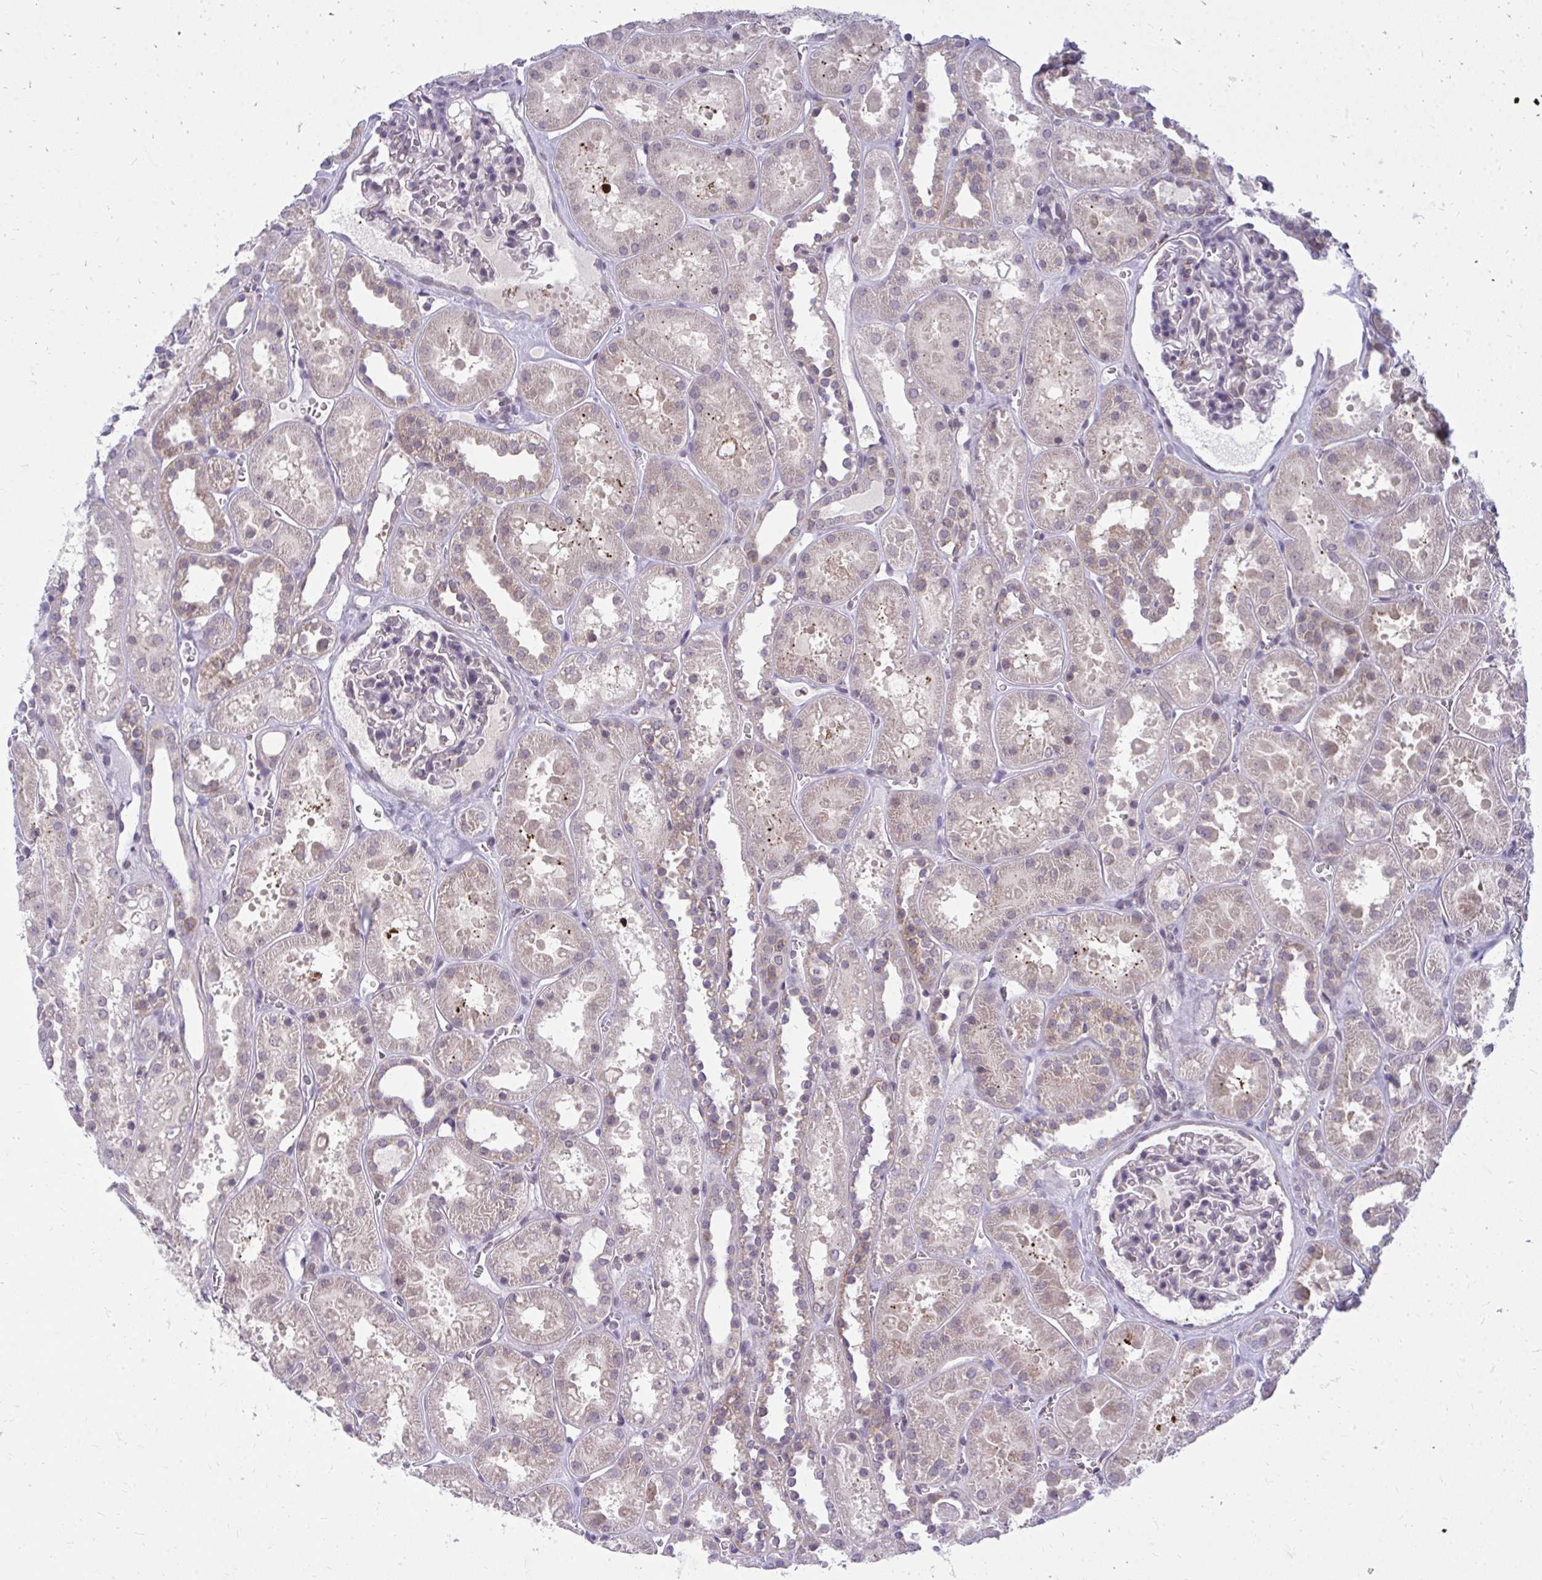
{"staining": {"intensity": "negative", "quantity": "none", "location": "none"}, "tissue": "kidney", "cell_type": "Cells in glomeruli", "image_type": "normal", "snomed": [{"axis": "morphology", "description": "Normal tissue, NOS"}, {"axis": "topography", "description": "Kidney"}], "caption": "Micrograph shows no significant protein positivity in cells in glomeruli of normal kidney. (DAB (3,3'-diaminobenzidine) immunohistochemistry visualized using brightfield microscopy, high magnification).", "gene": "ACSL5", "patient": {"sex": "female", "age": 41}}